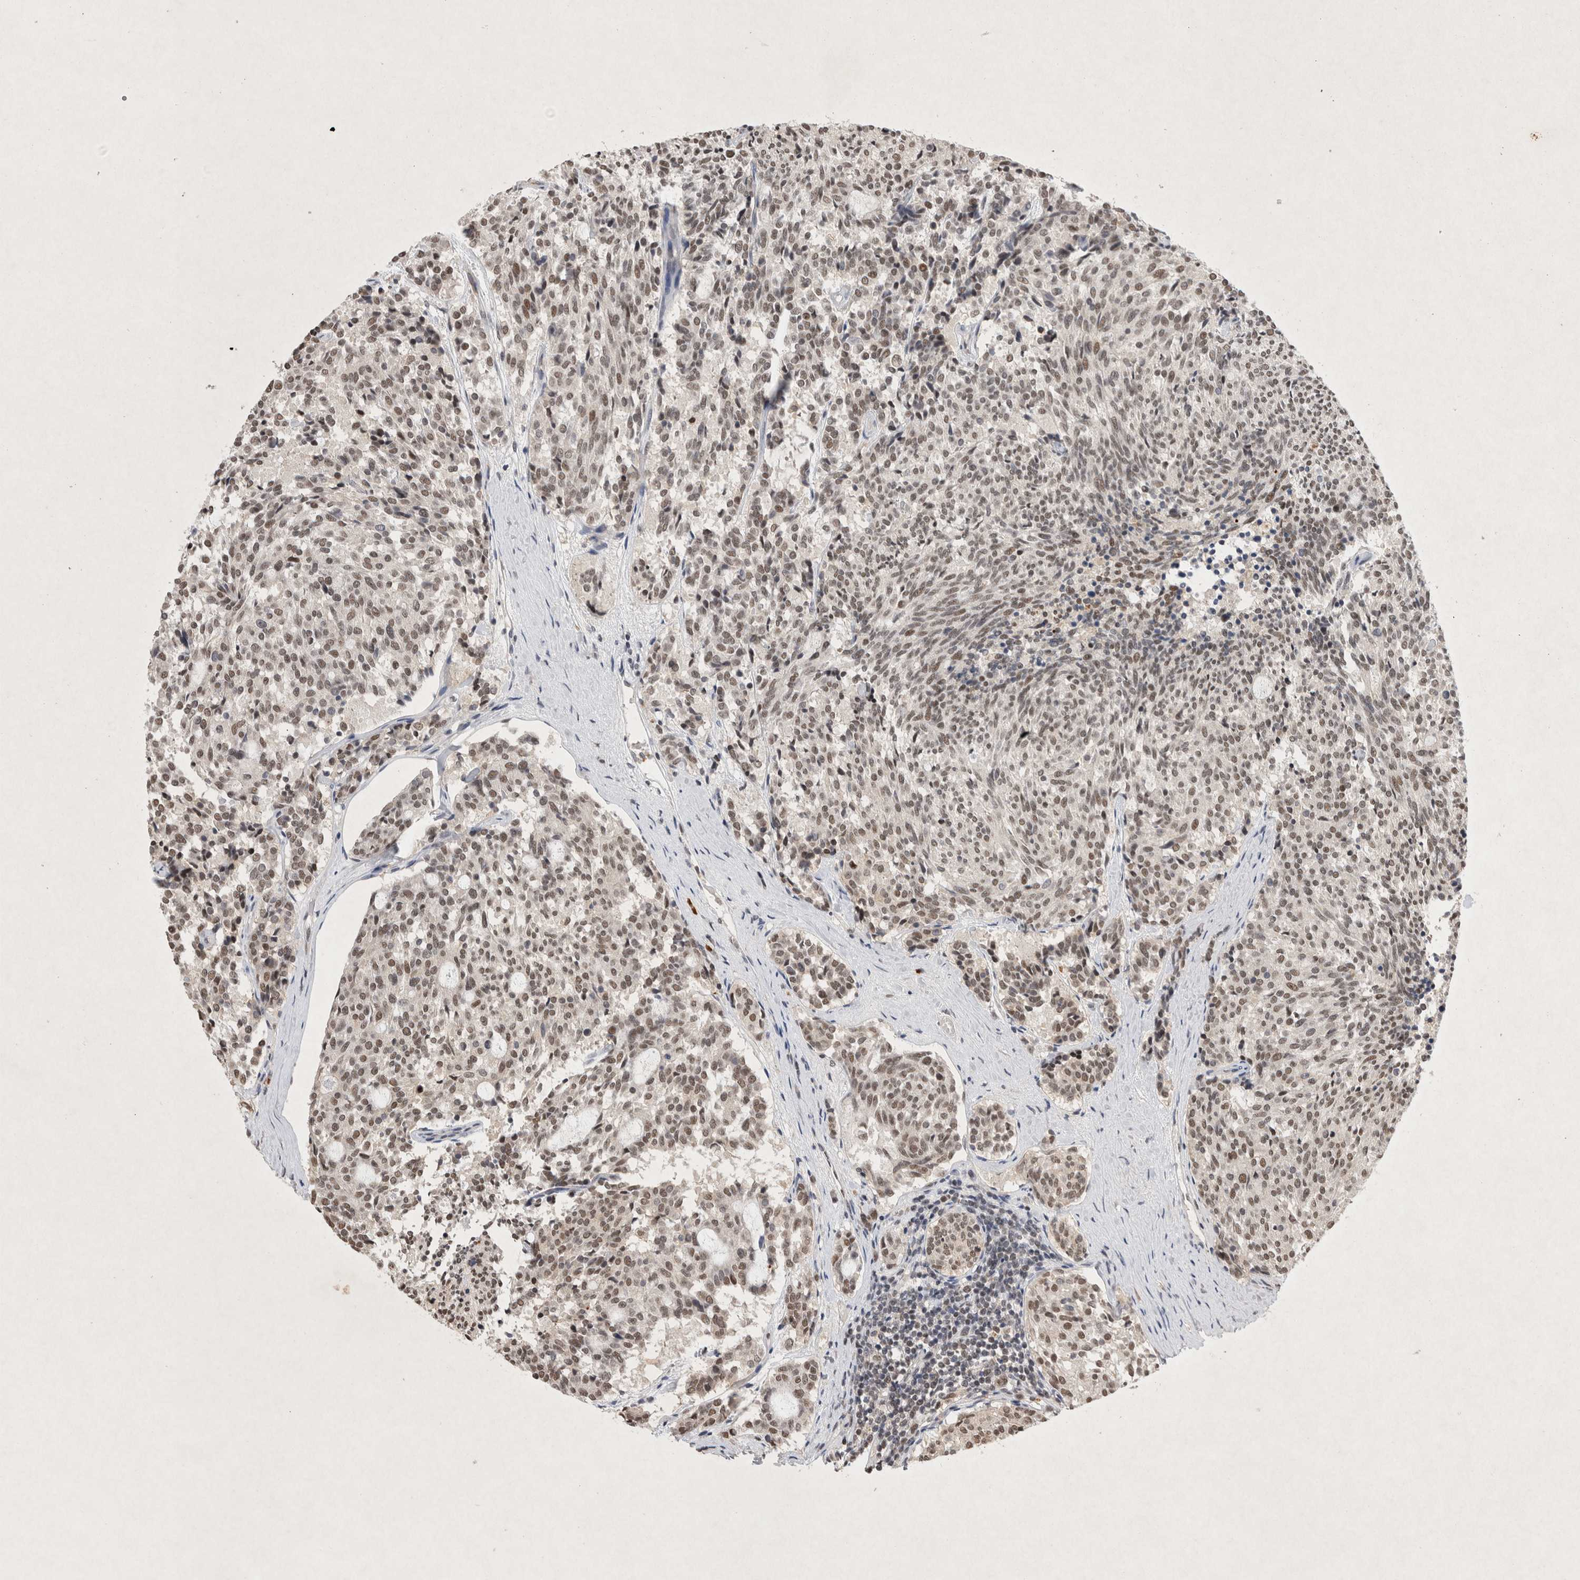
{"staining": {"intensity": "weak", "quantity": ">75%", "location": "nuclear"}, "tissue": "carcinoid", "cell_type": "Tumor cells", "image_type": "cancer", "snomed": [{"axis": "morphology", "description": "Carcinoid, malignant, NOS"}, {"axis": "topography", "description": "Pancreas"}], "caption": "Carcinoid tissue reveals weak nuclear expression in about >75% of tumor cells The protein of interest is stained brown, and the nuclei are stained in blue (DAB IHC with brightfield microscopy, high magnification).", "gene": "XRCC5", "patient": {"sex": "female", "age": 54}}